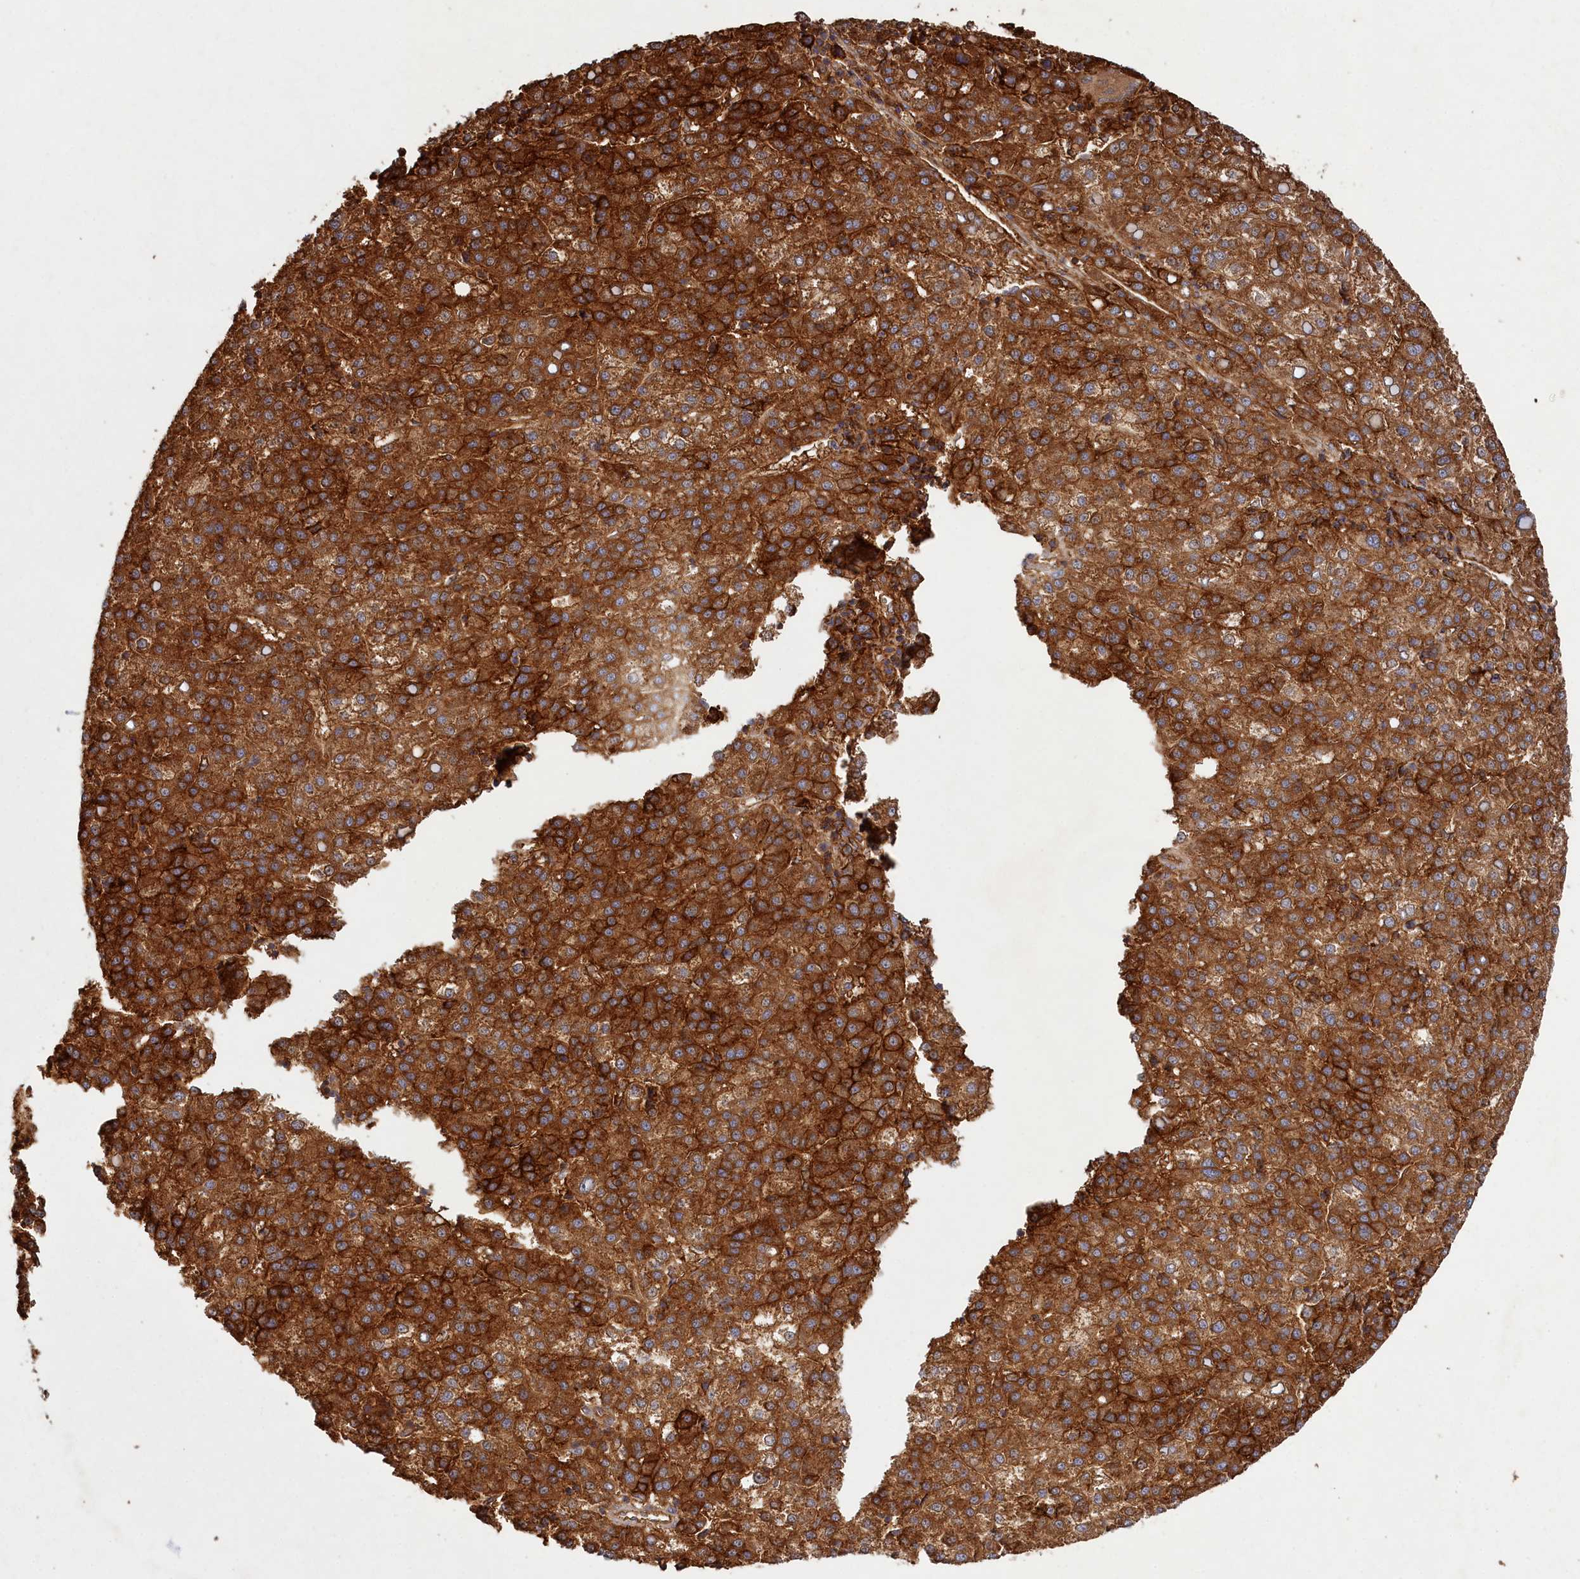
{"staining": {"intensity": "strong", "quantity": ">75%", "location": "cytoplasmic/membranous"}, "tissue": "liver cancer", "cell_type": "Tumor cells", "image_type": "cancer", "snomed": [{"axis": "morphology", "description": "Carcinoma, Hepatocellular, NOS"}, {"axis": "topography", "description": "Liver"}], "caption": "The histopathology image displays immunohistochemical staining of hepatocellular carcinoma (liver). There is strong cytoplasmic/membranous expression is appreciated in approximately >75% of tumor cells. (IHC, brightfield microscopy, high magnification).", "gene": "RBP5", "patient": {"sex": "female", "age": 58}}